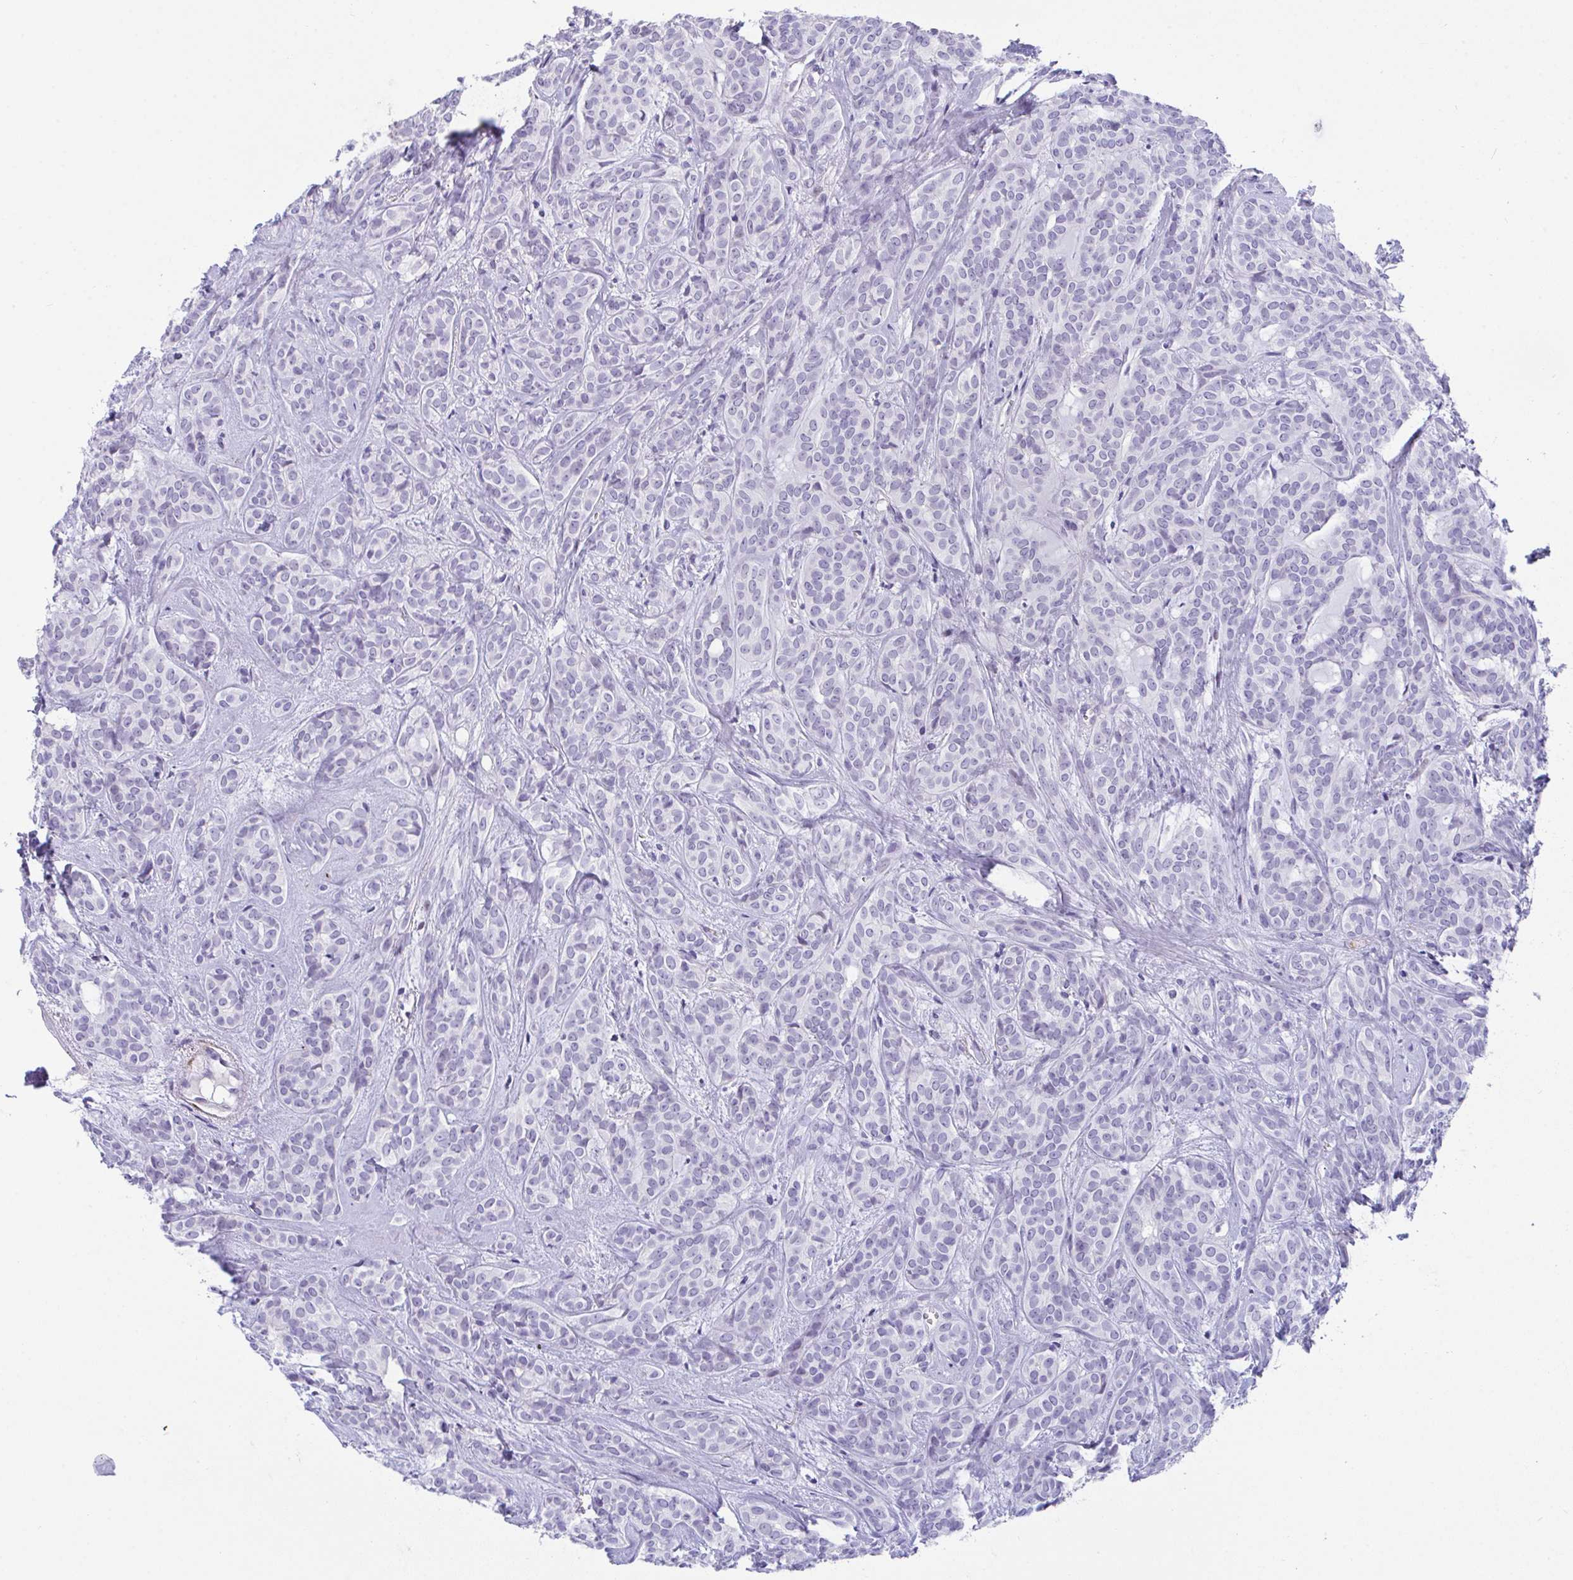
{"staining": {"intensity": "negative", "quantity": "none", "location": "none"}, "tissue": "head and neck cancer", "cell_type": "Tumor cells", "image_type": "cancer", "snomed": [{"axis": "morphology", "description": "Adenocarcinoma, NOS"}, {"axis": "topography", "description": "Head-Neck"}], "caption": "Immunohistochemical staining of human adenocarcinoma (head and neck) demonstrates no significant staining in tumor cells.", "gene": "KMT2E", "patient": {"sex": "female", "age": 57}}